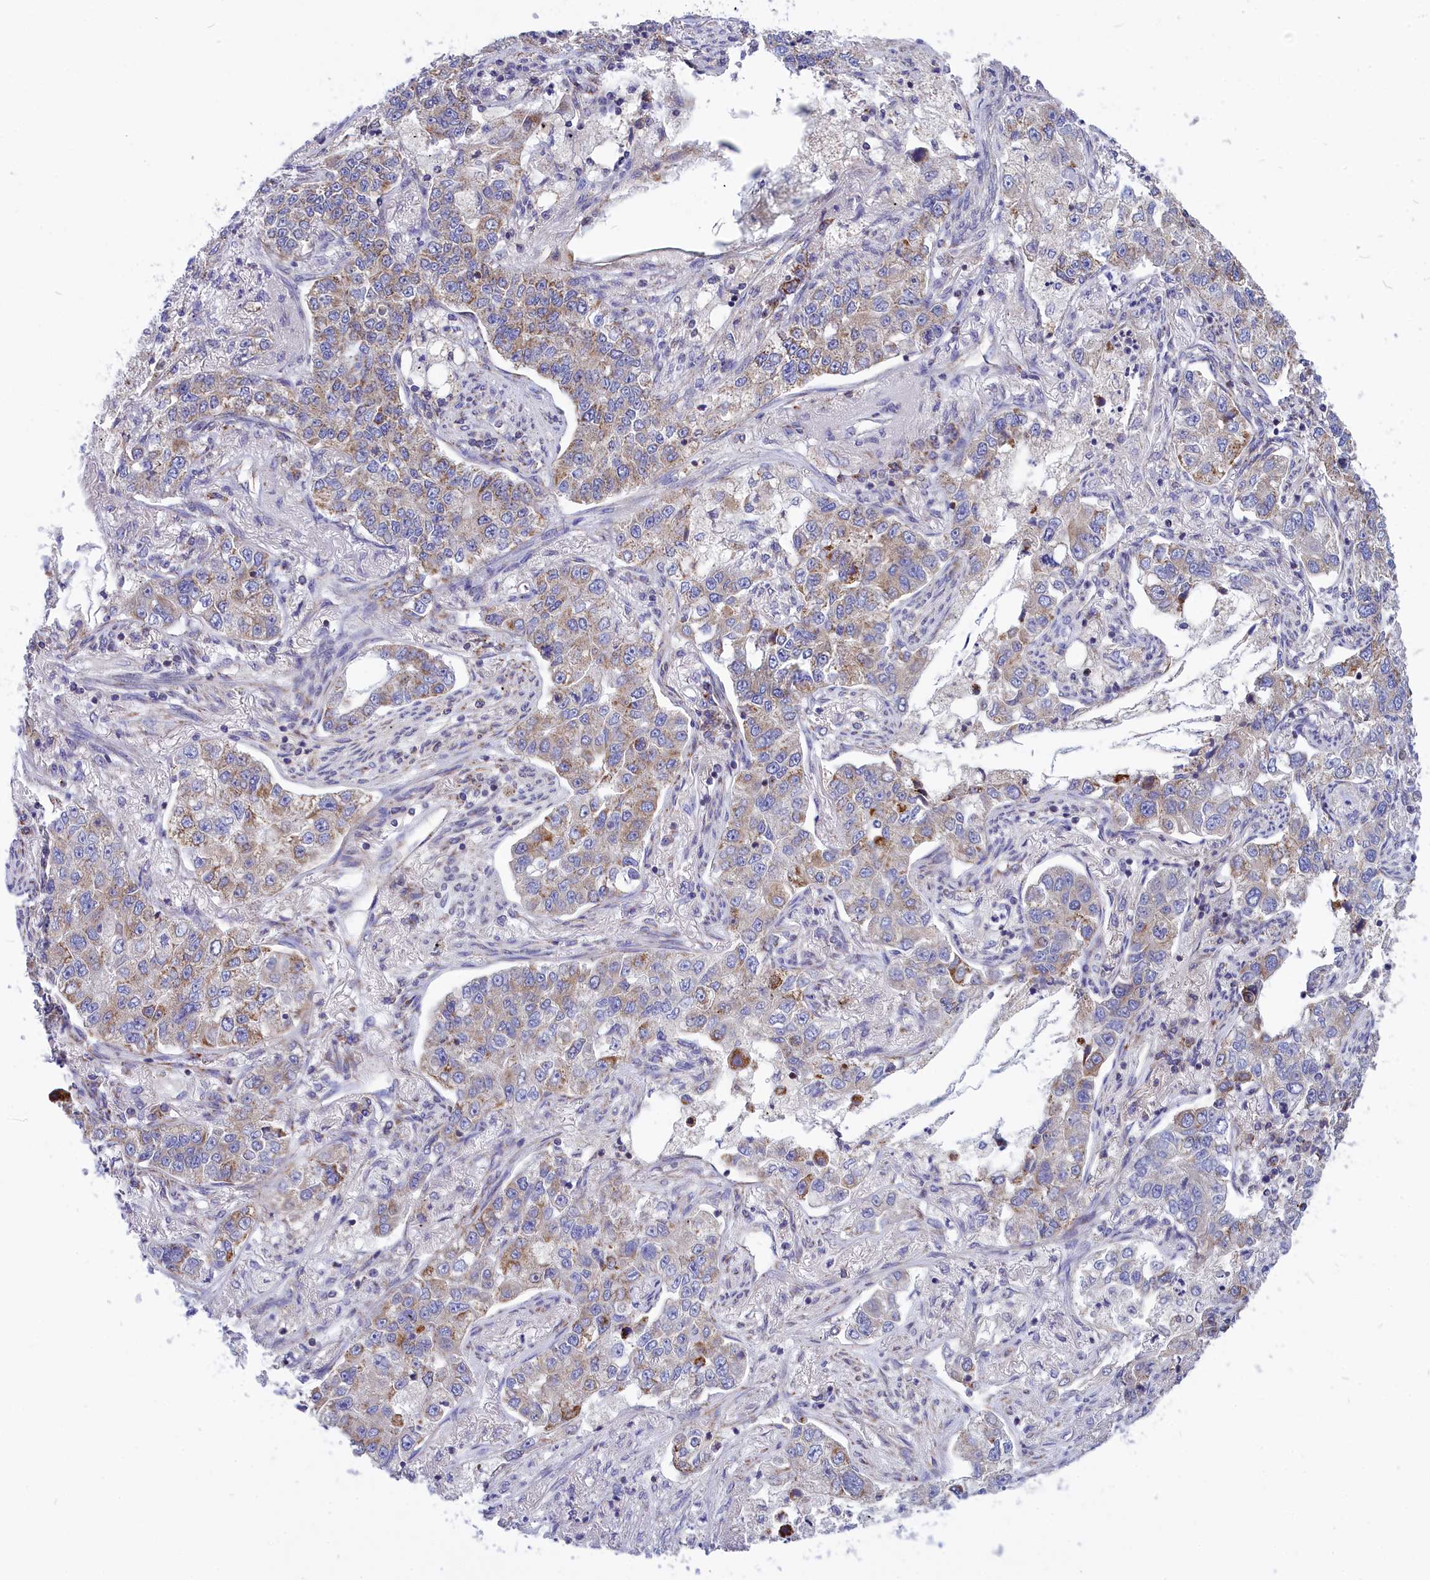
{"staining": {"intensity": "moderate", "quantity": "25%-75%", "location": "cytoplasmic/membranous"}, "tissue": "lung cancer", "cell_type": "Tumor cells", "image_type": "cancer", "snomed": [{"axis": "morphology", "description": "Adenocarcinoma, NOS"}, {"axis": "topography", "description": "Lung"}], "caption": "IHC (DAB) staining of human lung cancer displays moderate cytoplasmic/membranous protein staining in approximately 25%-75% of tumor cells.", "gene": "CCRL2", "patient": {"sex": "male", "age": 49}}